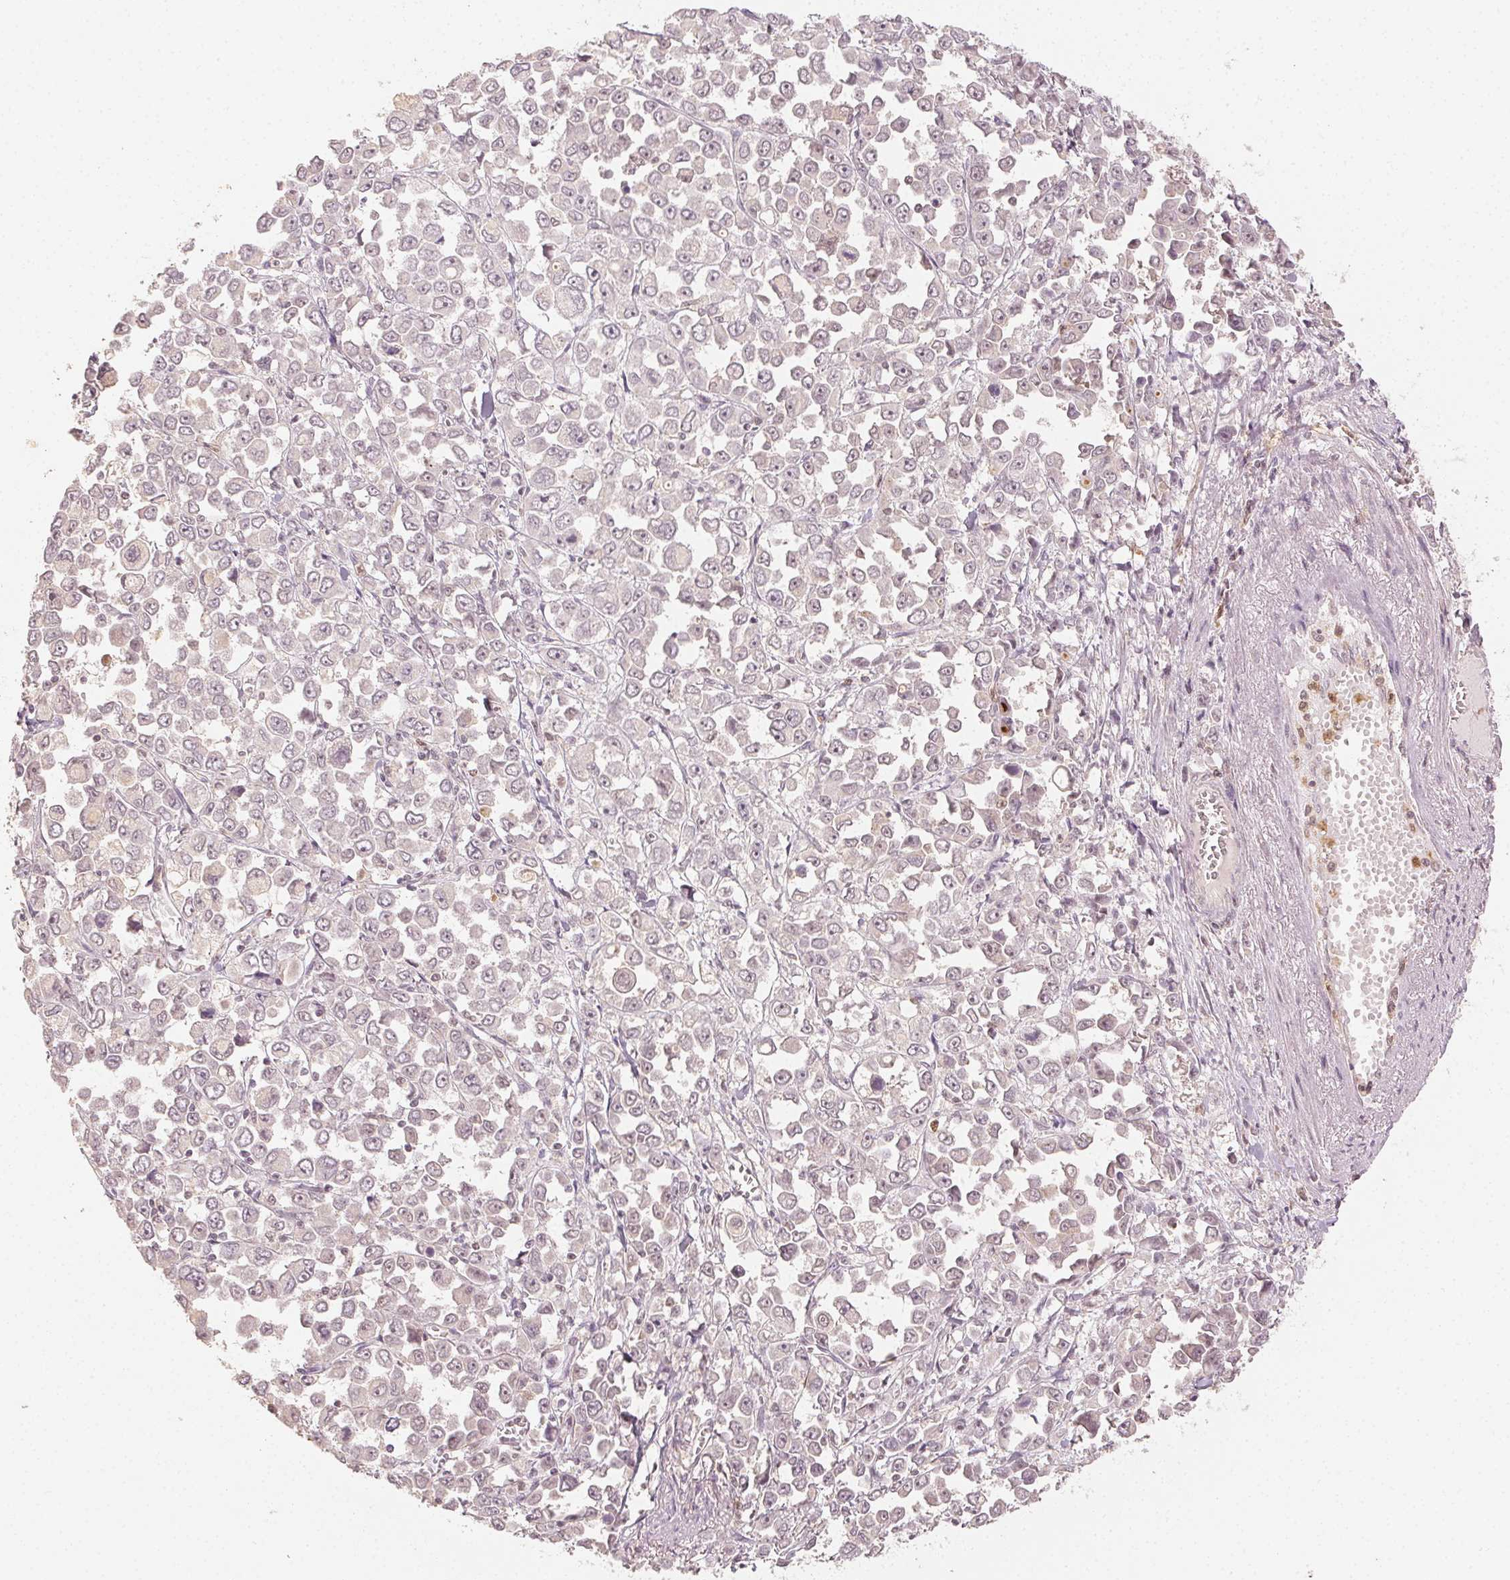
{"staining": {"intensity": "negative", "quantity": "none", "location": "none"}, "tissue": "stomach cancer", "cell_type": "Tumor cells", "image_type": "cancer", "snomed": [{"axis": "morphology", "description": "Adenocarcinoma, NOS"}, {"axis": "topography", "description": "Stomach, upper"}], "caption": "Tumor cells are negative for protein expression in human stomach cancer.", "gene": "MAPK14", "patient": {"sex": "male", "age": 70}}